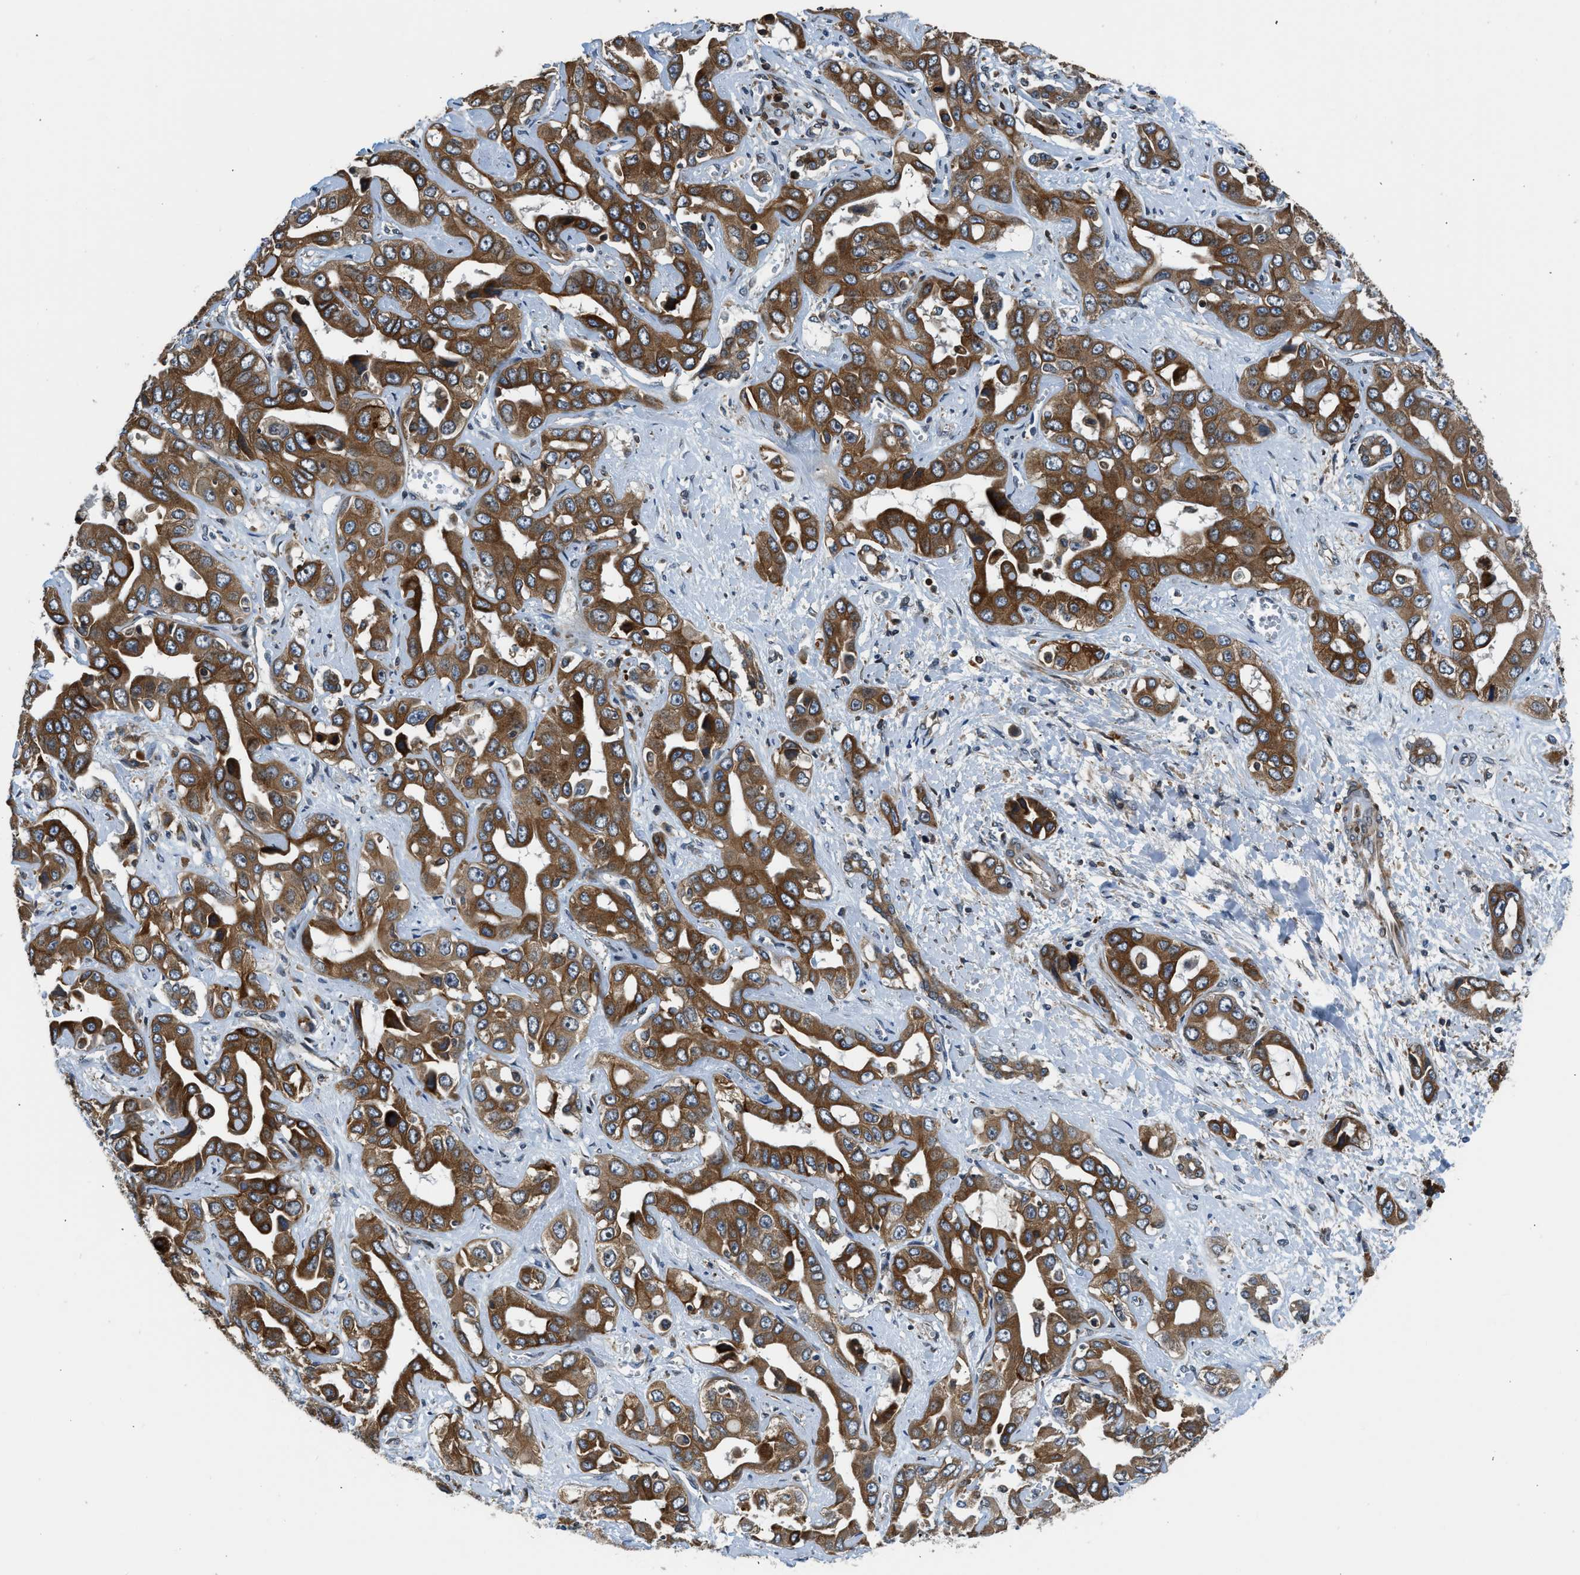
{"staining": {"intensity": "strong", "quantity": ">75%", "location": "cytoplasmic/membranous"}, "tissue": "liver cancer", "cell_type": "Tumor cells", "image_type": "cancer", "snomed": [{"axis": "morphology", "description": "Cholangiocarcinoma"}, {"axis": "topography", "description": "Liver"}], "caption": "IHC (DAB) staining of human liver cancer reveals strong cytoplasmic/membranous protein staining in about >75% of tumor cells.", "gene": "RETREG3", "patient": {"sex": "female", "age": 52}}